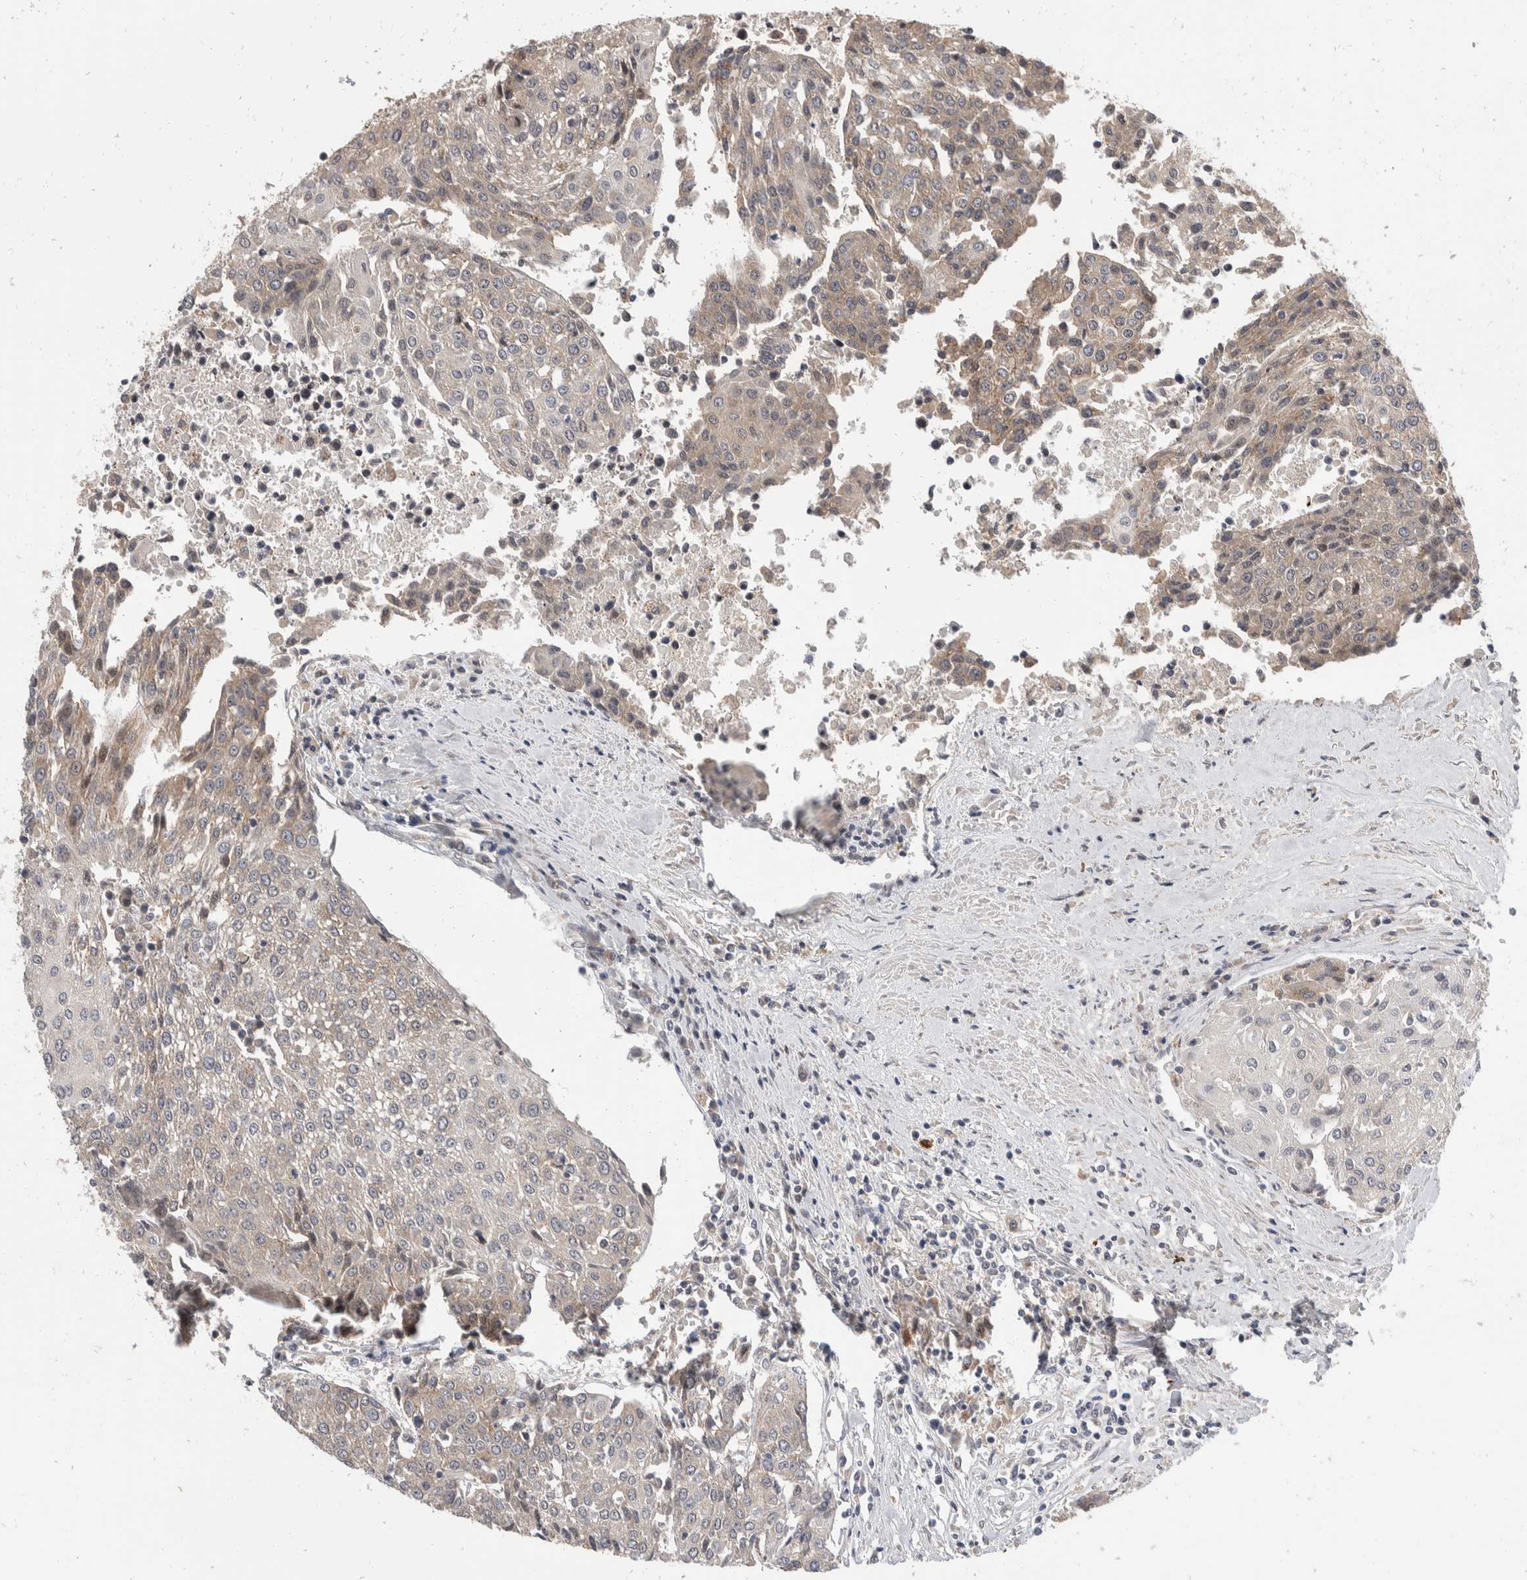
{"staining": {"intensity": "weak", "quantity": "25%-75%", "location": "cytoplasmic/membranous"}, "tissue": "urothelial cancer", "cell_type": "Tumor cells", "image_type": "cancer", "snomed": [{"axis": "morphology", "description": "Urothelial carcinoma, High grade"}, {"axis": "topography", "description": "Urinary bladder"}], "caption": "High-grade urothelial carcinoma stained with a brown dye reveals weak cytoplasmic/membranous positive staining in approximately 25%-75% of tumor cells.", "gene": "ZNF703", "patient": {"sex": "female", "age": 85}}